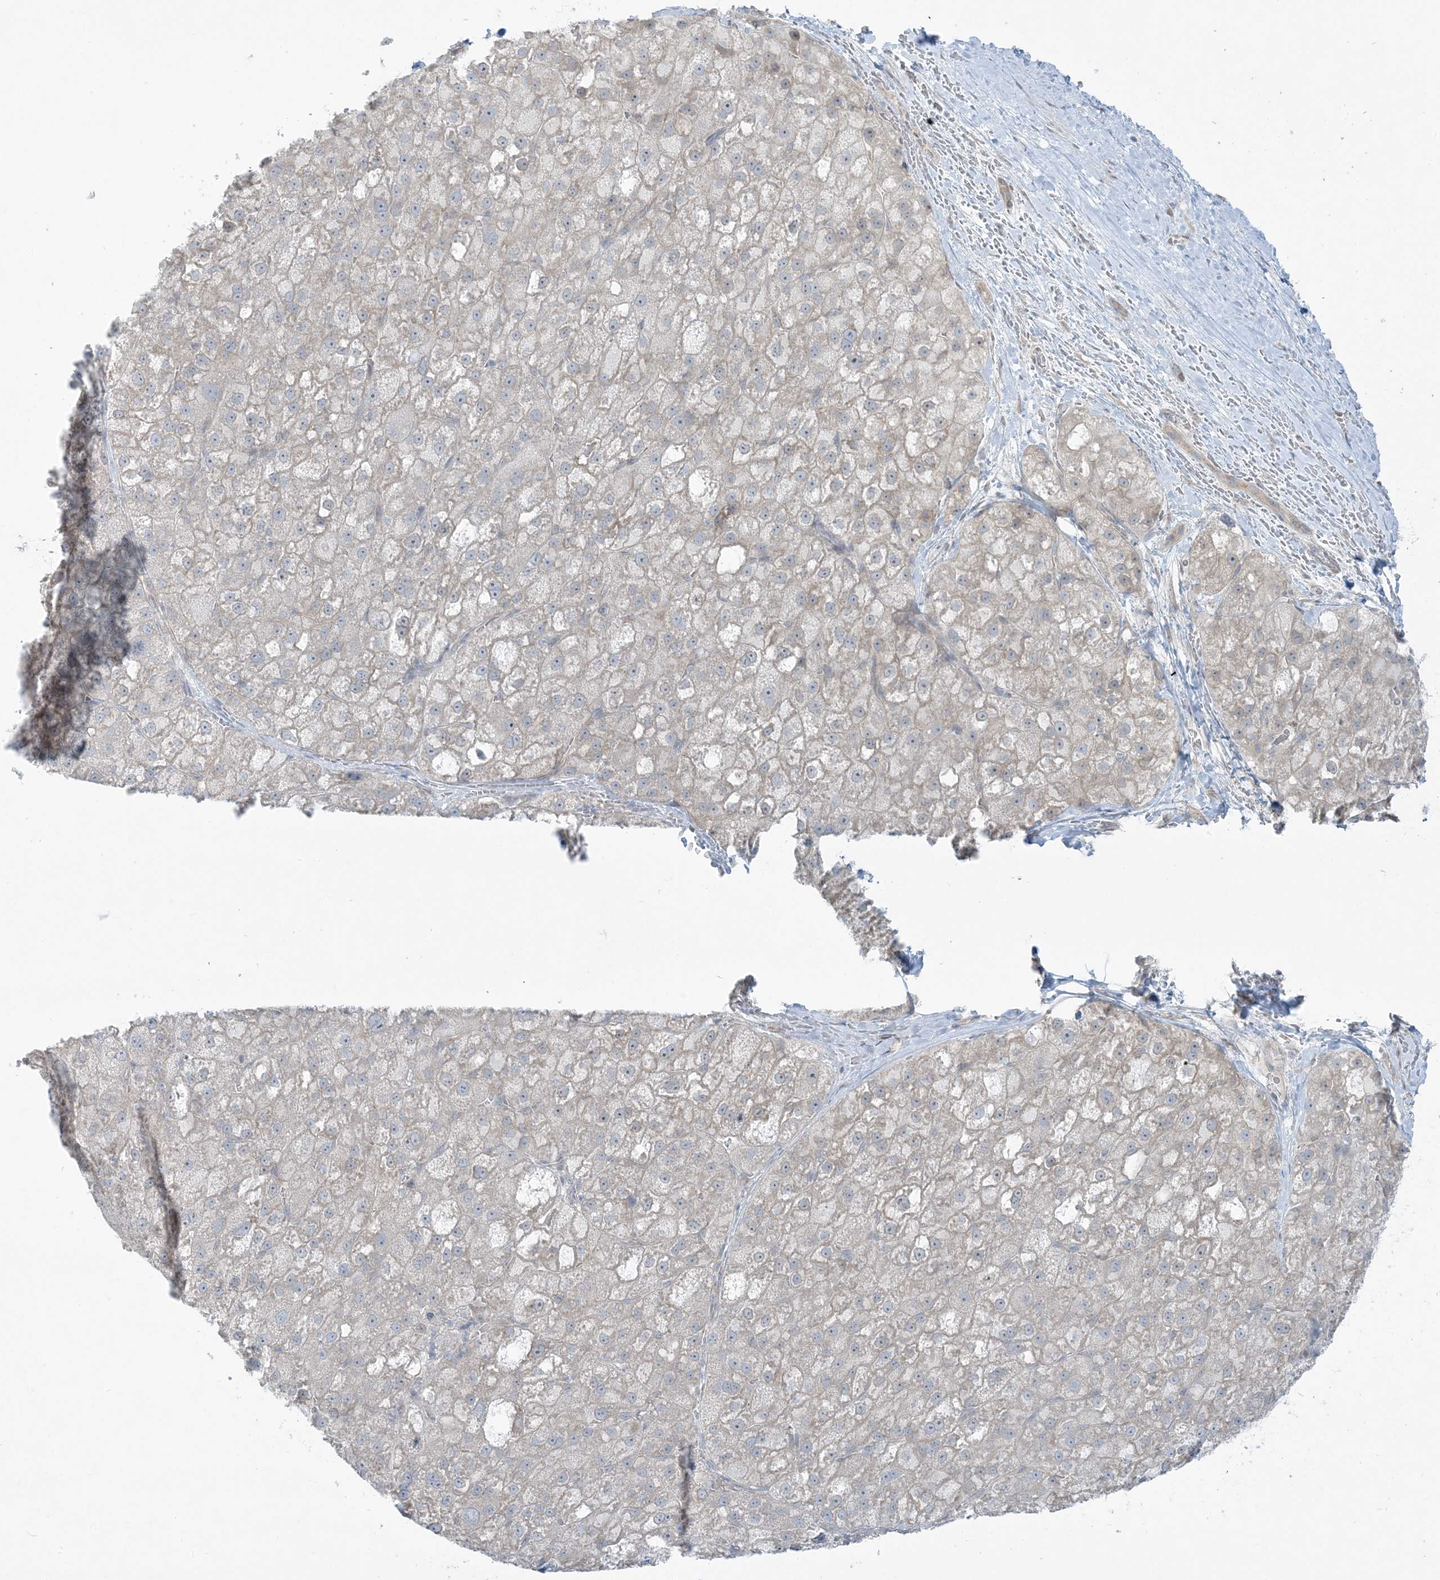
{"staining": {"intensity": "weak", "quantity": "25%-75%", "location": "cytoplasmic/membranous"}, "tissue": "liver cancer", "cell_type": "Tumor cells", "image_type": "cancer", "snomed": [{"axis": "morphology", "description": "Carcinoma, Hepatocellular, NOS"}, {"axis": "topography", "description": "Liver"}], "caption": "Immunohistochemical staining of liver hepatocellular carcinoma exhibits weak cytoplasmic/membranous protein staining in approximately 25%-75% of tumor cells.", "gene": "SCN3A", "patient": {"sex": "male", "age": 57}}